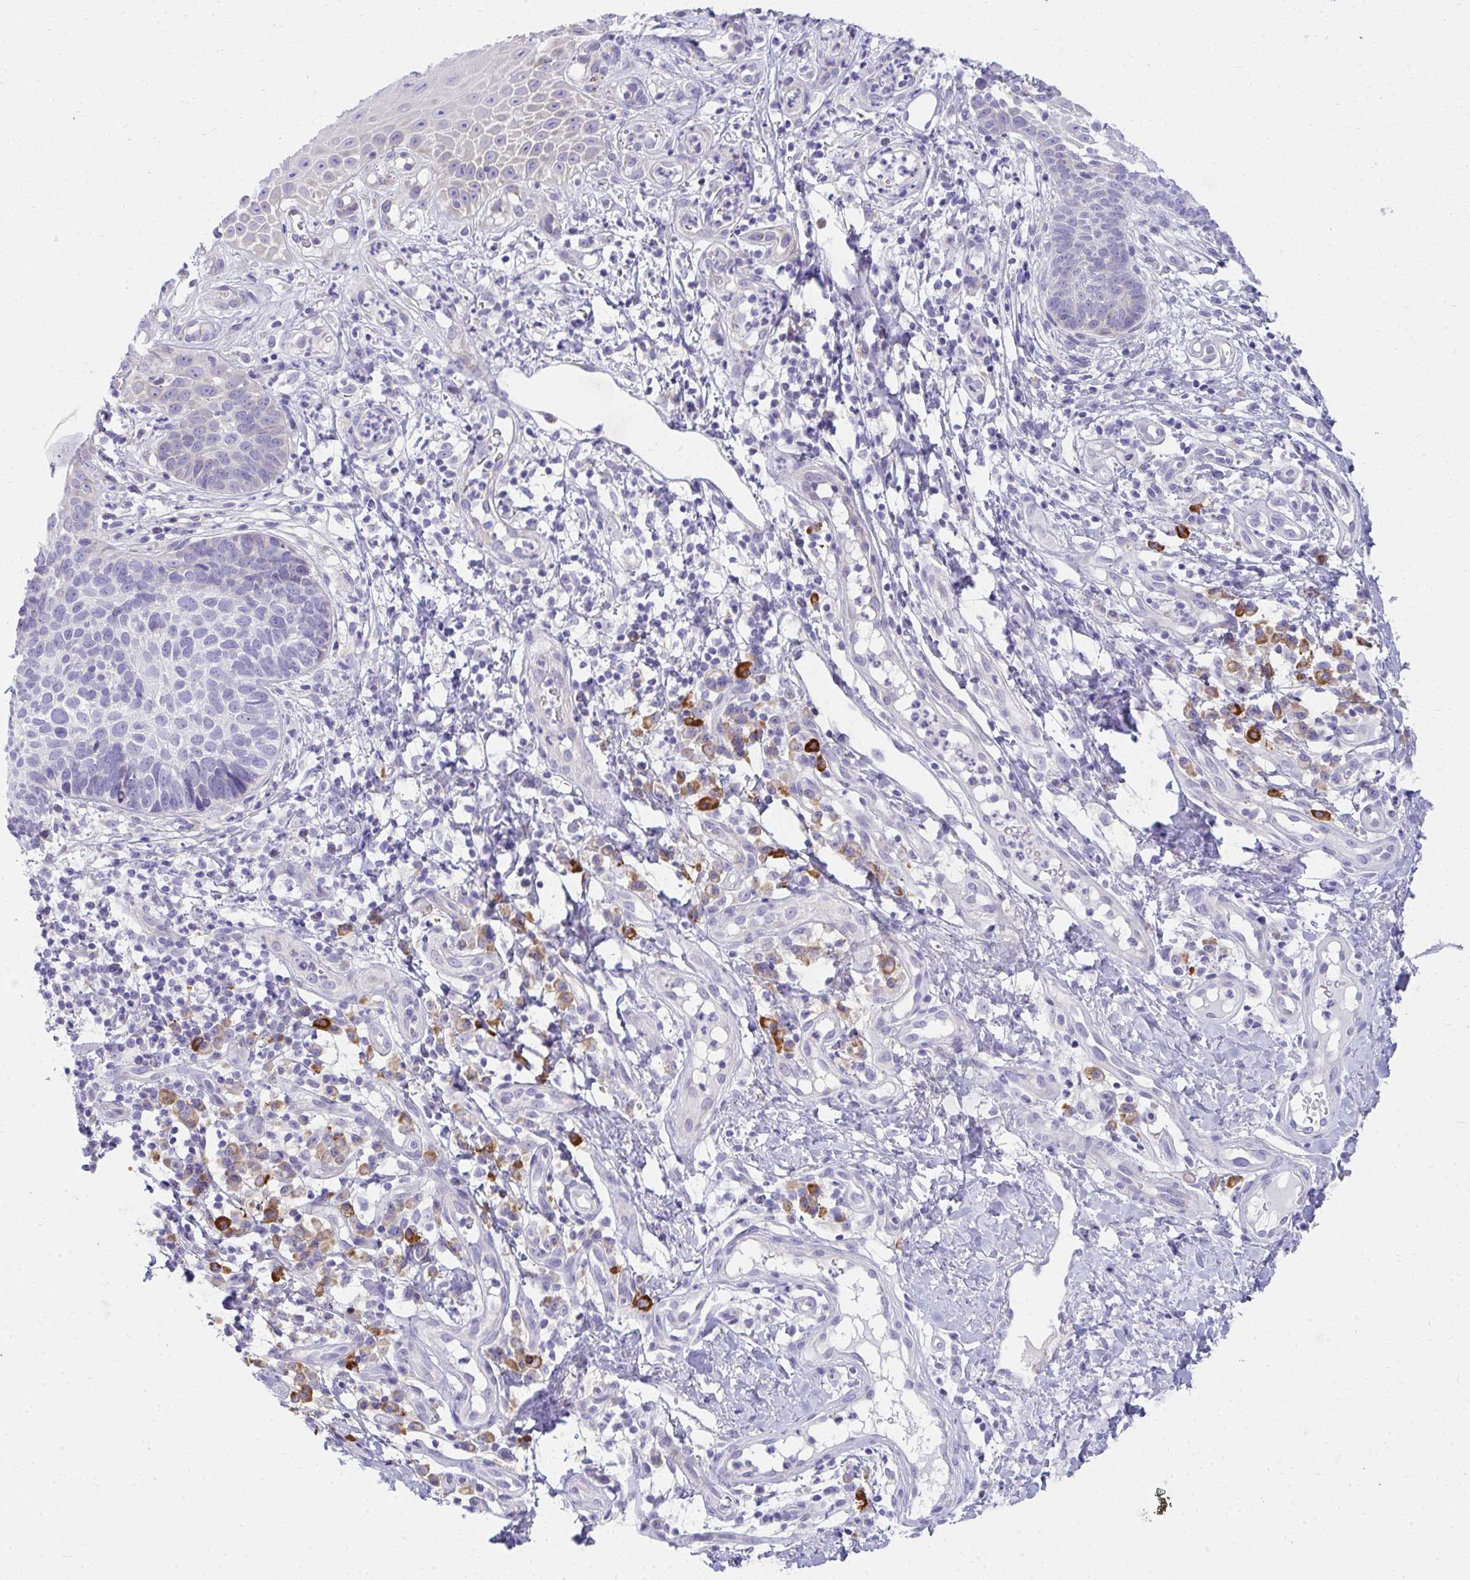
{"staining": {"intensity": "negative", "quantity": "none", "location": "none"}, "tissue": "skin cancer", "cell_type": "Tumor cells", "image_type": "cancer", "snomed": [{"axis": "morphology", "description": "Basal cell carcinoma"}, {"axis": "topography", "description": "Skin"}, {"axis": "topography", "description": "Skin of leg"}], "caption": "IHC of skin cancer (basal cell carcinoma) demonstrates no positivity in tumor cells.", "gene": "FASLG", "patient": {"sex": "female", "age": 87}}